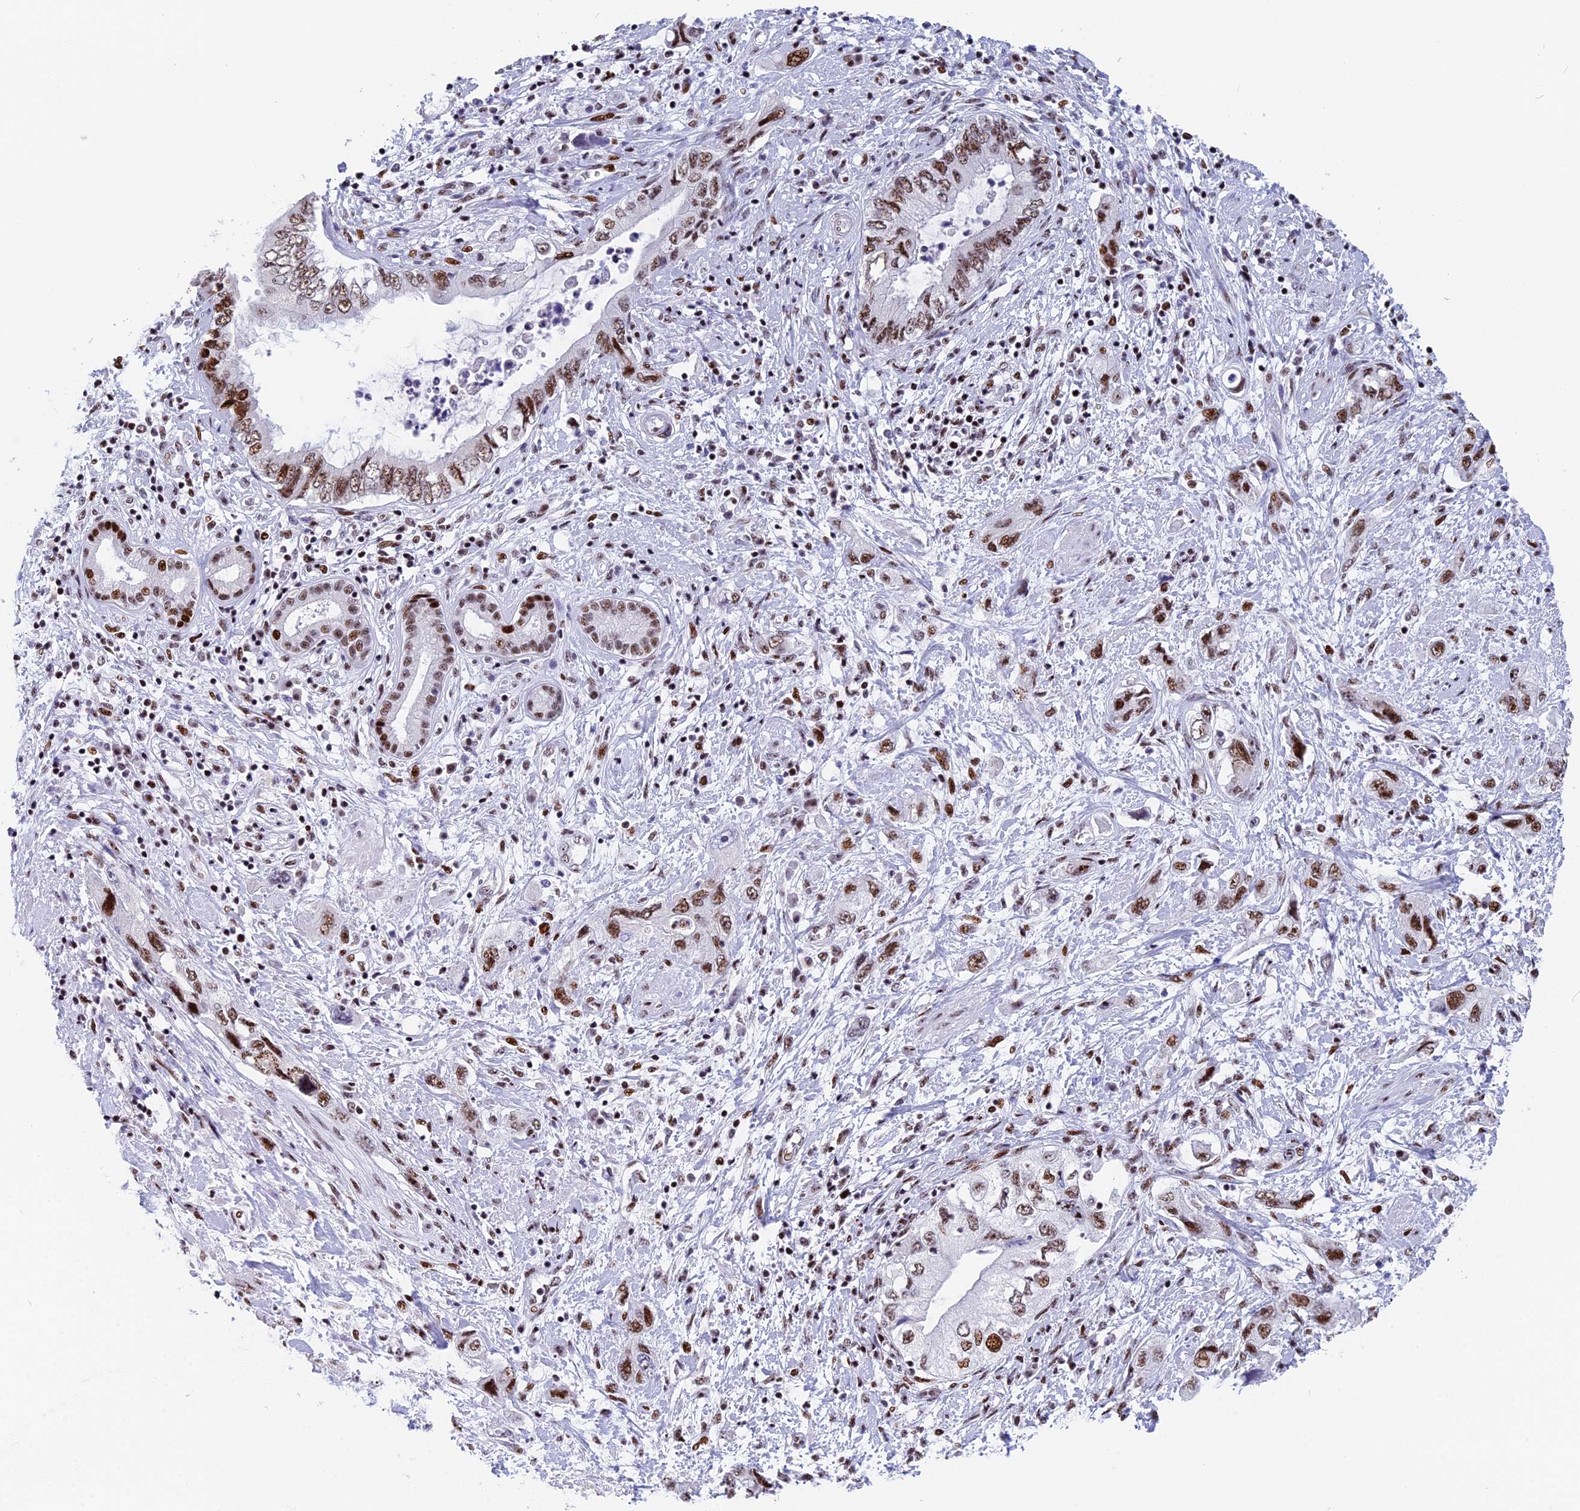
{"staining": {"intensity": "moderate", "quantity": ">75%", "location": "nuclear"}, "tissue": "pancreatic cancer", "cell_type": "Tumor cells", "image_type": "cancer", "snomed": [{"axis": "morphology", "description": "Adenocarcinoma, NOS"}, {"axis": "topography", "description": "Pancreas"}], "caption": "Pancreatic cancer (adenocarcinoma) tissue exhibits moderate nuclear expression in about >75% of tumor cells, visualized by immunohistochemistry. (DAB (3,3'-diaminobenzidine) IHC with brightfield microscopy, high magnification).", "gene": "NSA2", "patient": {"sex": "female", "age": 73}}